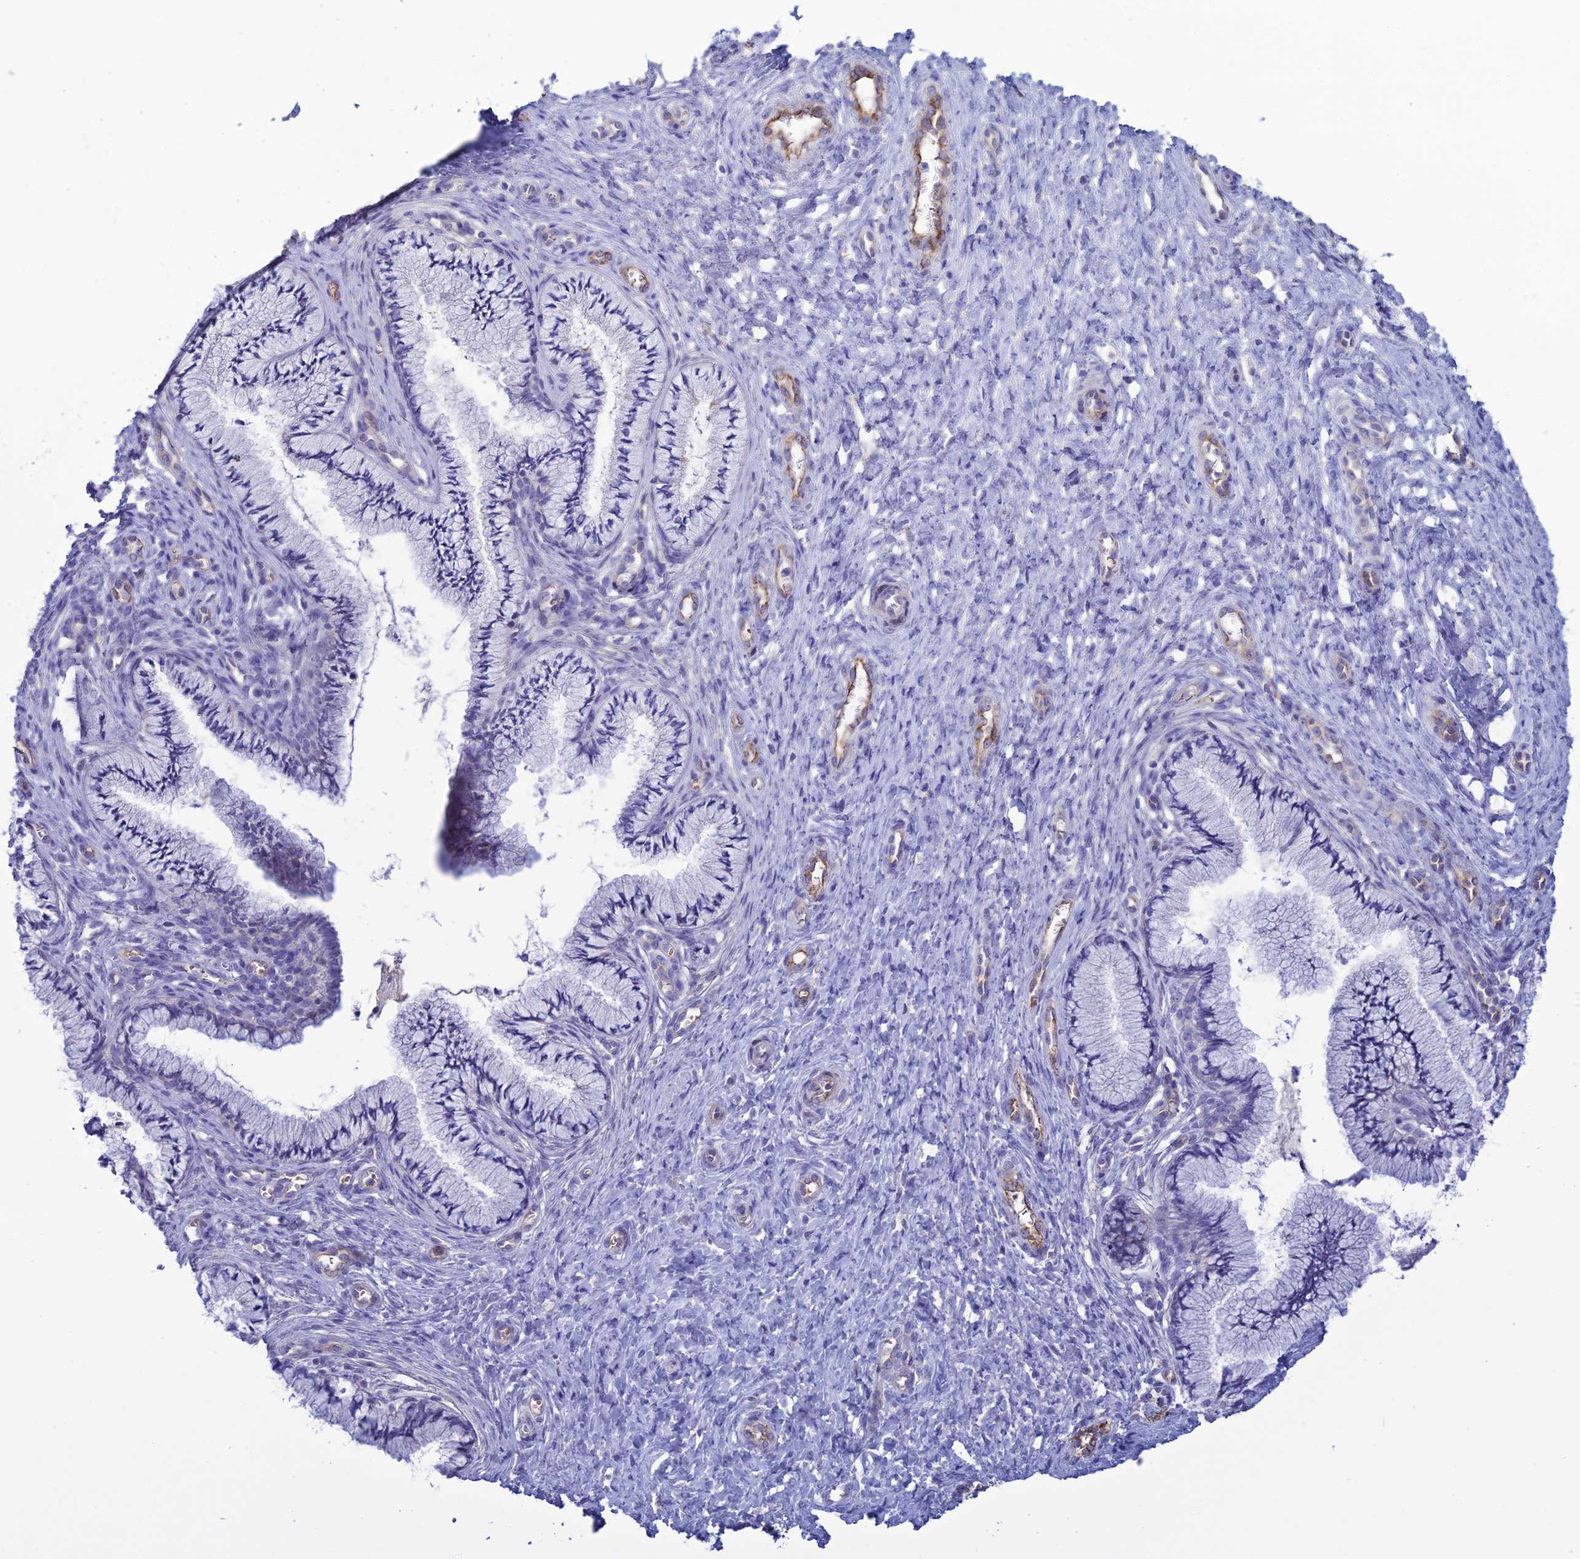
{"staining": {"intensity": "negative", "quantity": "none", "location": "none"}, "tissue": "cervix", "cell_type": "Glandular cells", "image_type": "normal", "snomed": [{"axis": "morphology", "description": "Normal tissue, NOS"}, {"axis": "topography", "description": "Cervix"}], "caption": "IHC histopathology image of benign cervix: cervix stained with DAB reveals no significant protein staining in glandular cells.", "gene": "CDC42EP5", "patient": {"sex": "female", "age": 36}}